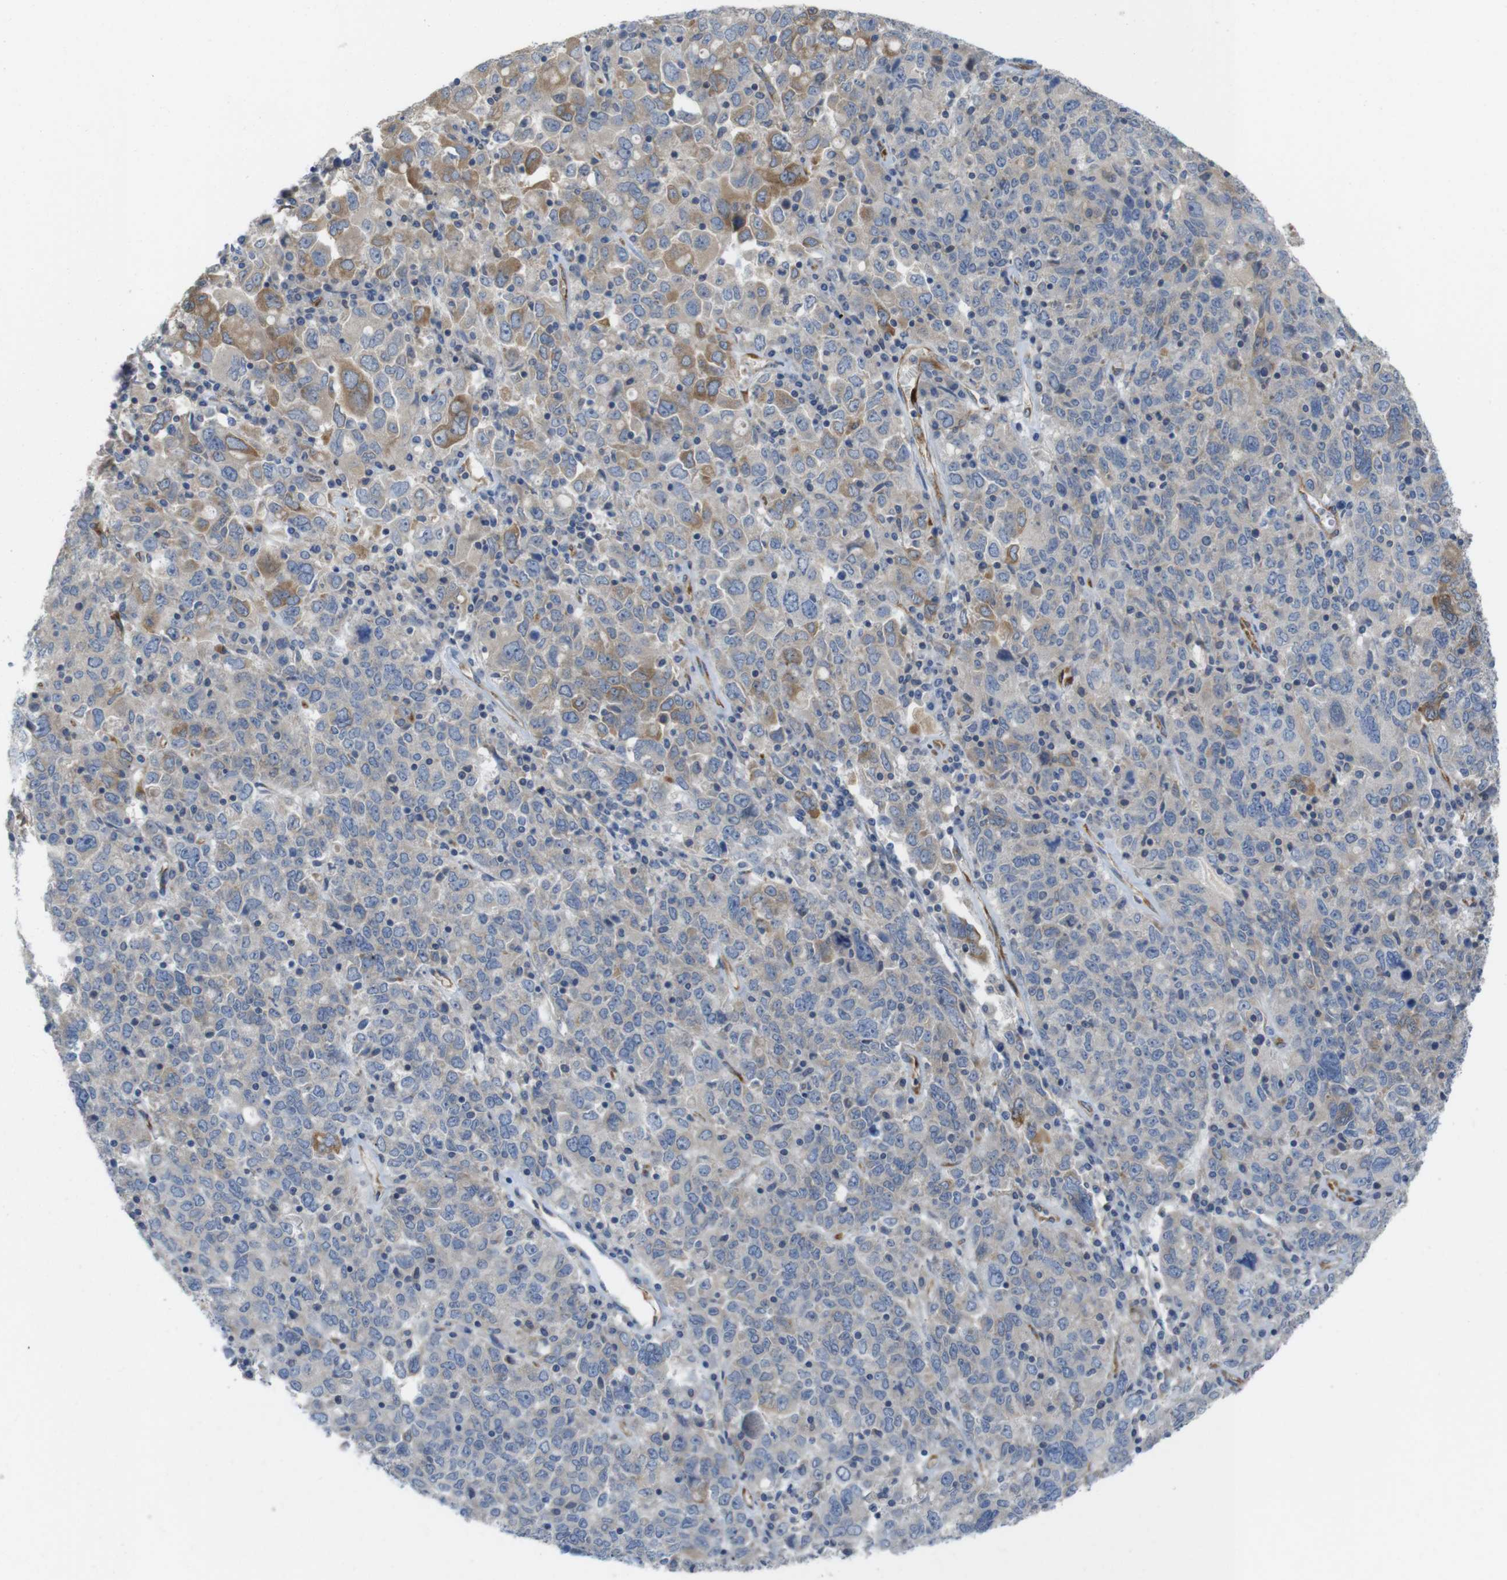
{"staining": {"intensity": "moderate", "quantity": "<25%", "location": "cytoplasmic/membranous"}, "tissue": "ovarian cancer", "cell_type": "Tumor cells", "image_type": "cancer", "snomed": [{"axis": "morphology", "description": "Carcinoma, endometroid"}, {"axis": "topography", "description": "Ovary"}], "caption": "IHC (DAB) staining of ovarian endometroid carcinoma reveals moderate cytoplasmic/membranous protein positivity in about <25% of tumor cells.", "gene": "PCNX2", "patient": {"sex": "female", "age": 62}}